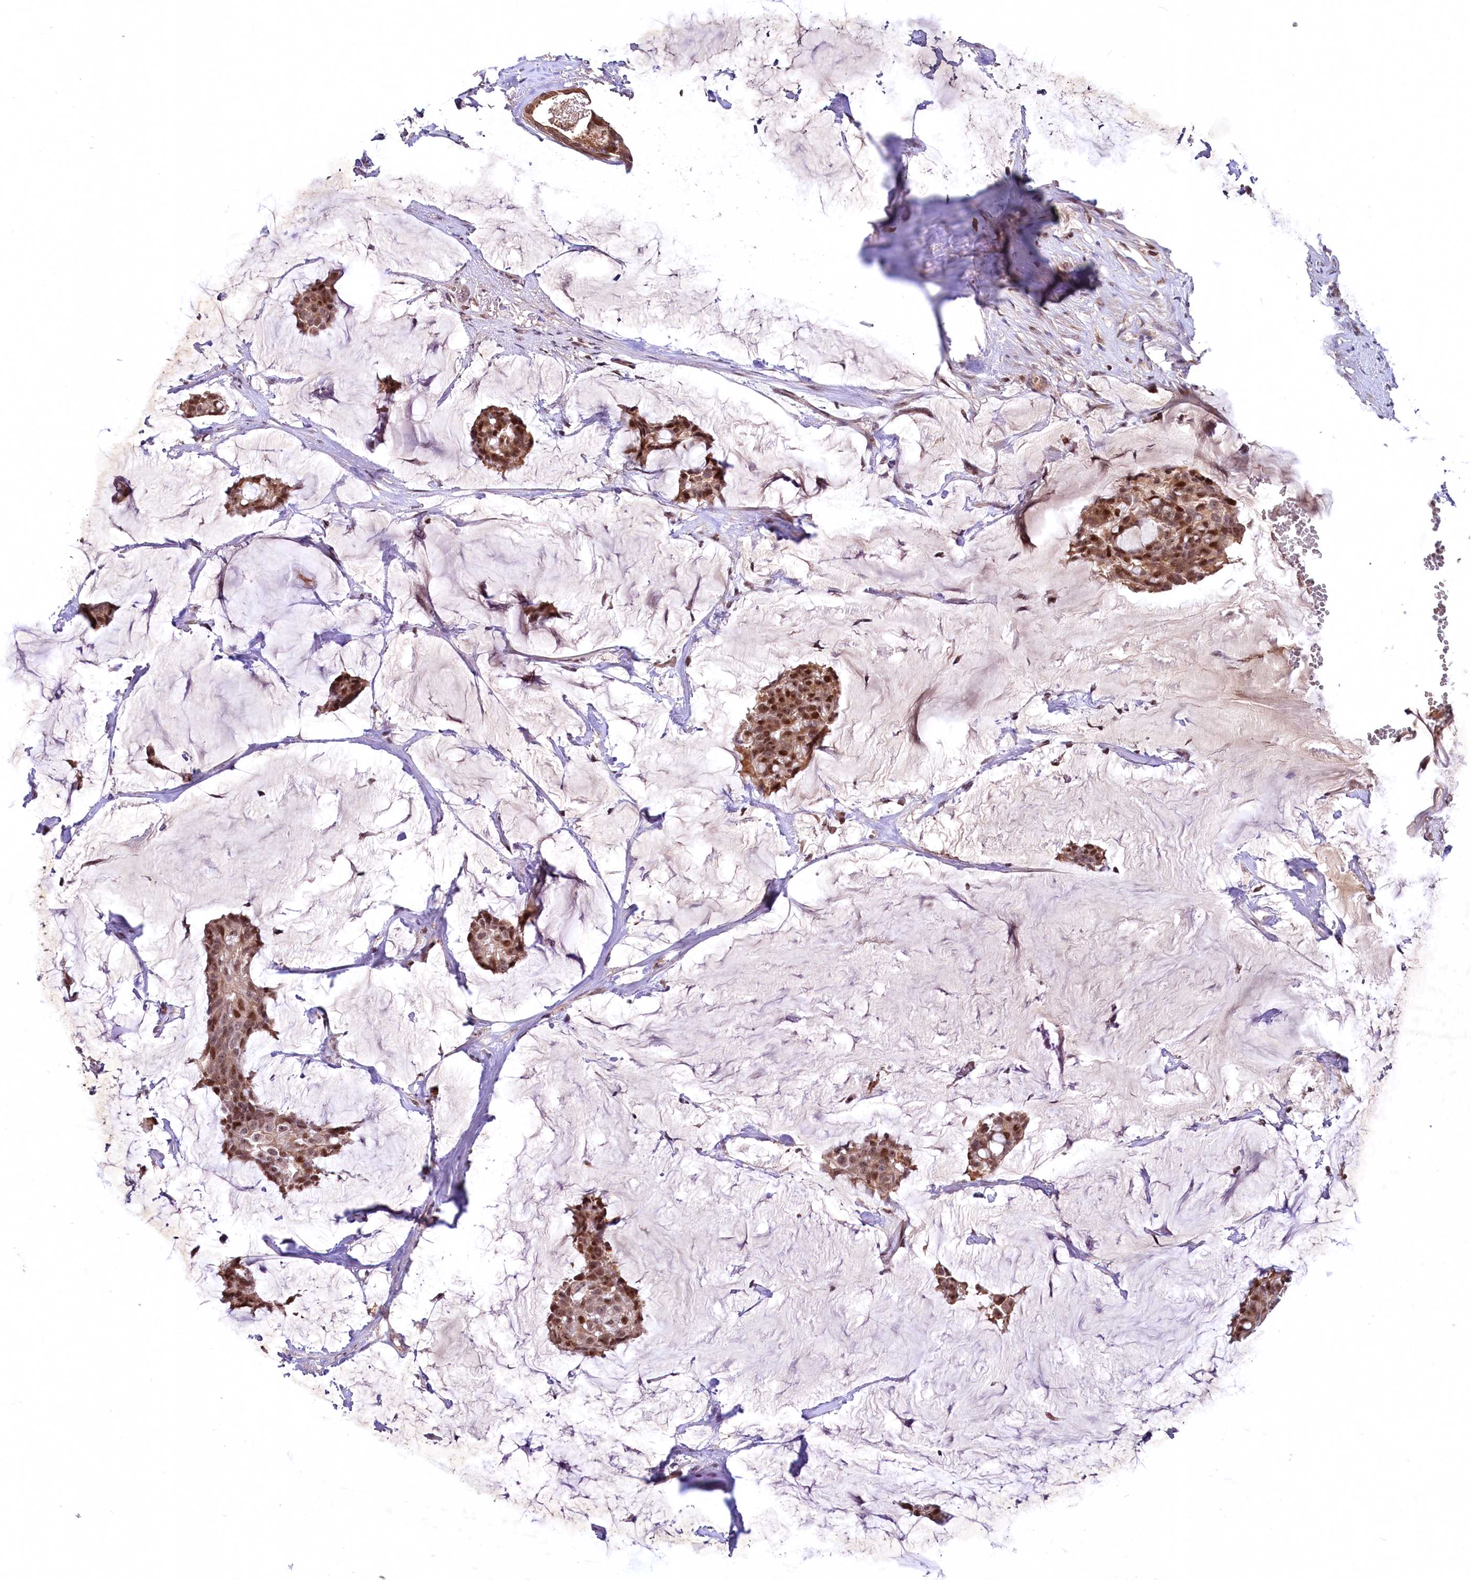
{"staining": {"intensity": "moderate", "quantity": ">75%", "location": "cytoplasmic/membranous,nuclear"}, "tissue": "breast cancer", "cell_type": "Tumor cells", "image_type": "cancer", "snomed": [{"axis": "morphology", "description": "Duct carcinoma"}, {"axis": "topography", "description": "Breast"}], "caption": "Immunohistochemistry photomicrograph of neoplastic tissue: human infiltrating ductal carcinoma (breast) stained using immunohistochemistry reveals medium levels of moderate protein expression localized specifically in the cytoplasmic/membranous and nuclear of tumor cells, appearing as a cytoplasmic/membranous and nuclear brown color.", "gene": "N4BP2L1", "patient": {"sex": "female", "age": 93}}